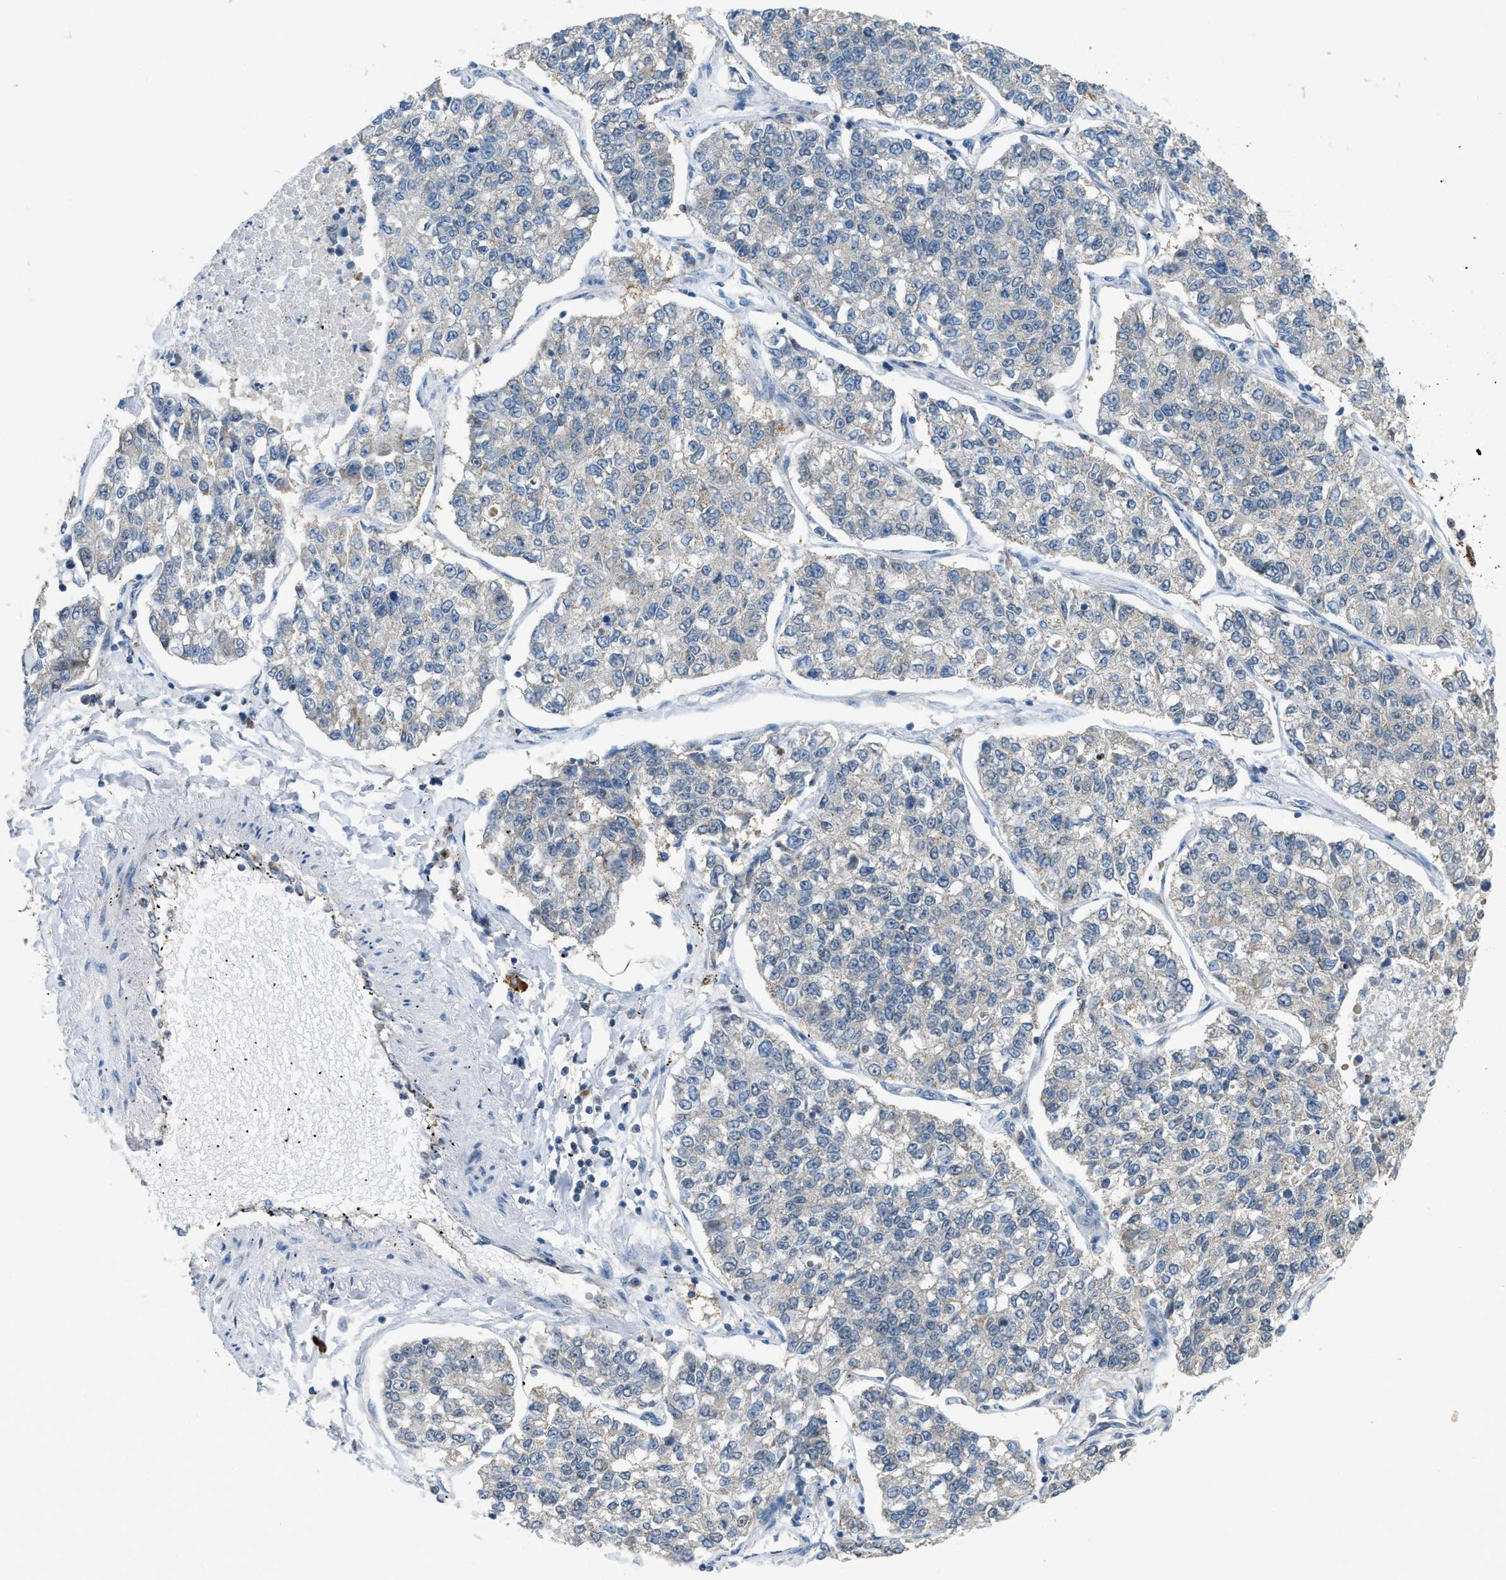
{"staining": {"intensity": "negative", "quantity": "none", "location": "none"}, "tissue": "lung cancer", "cell_type": "Tumor cells", "image_type": "cancer", "snomed": [{"axis": "morphology", "description": "Adenocarcinoma, NOS"}, {"axis": "topography", "description": "Lung"}], "caption": "High power microscopy photomicrograph of an immunohistochemistry (IHC) histopathology image of lung cancer, revealing no significant positivity in tumor cells.", "gene": "ETFB", "patient": {"sex": "male", "age": 49}}